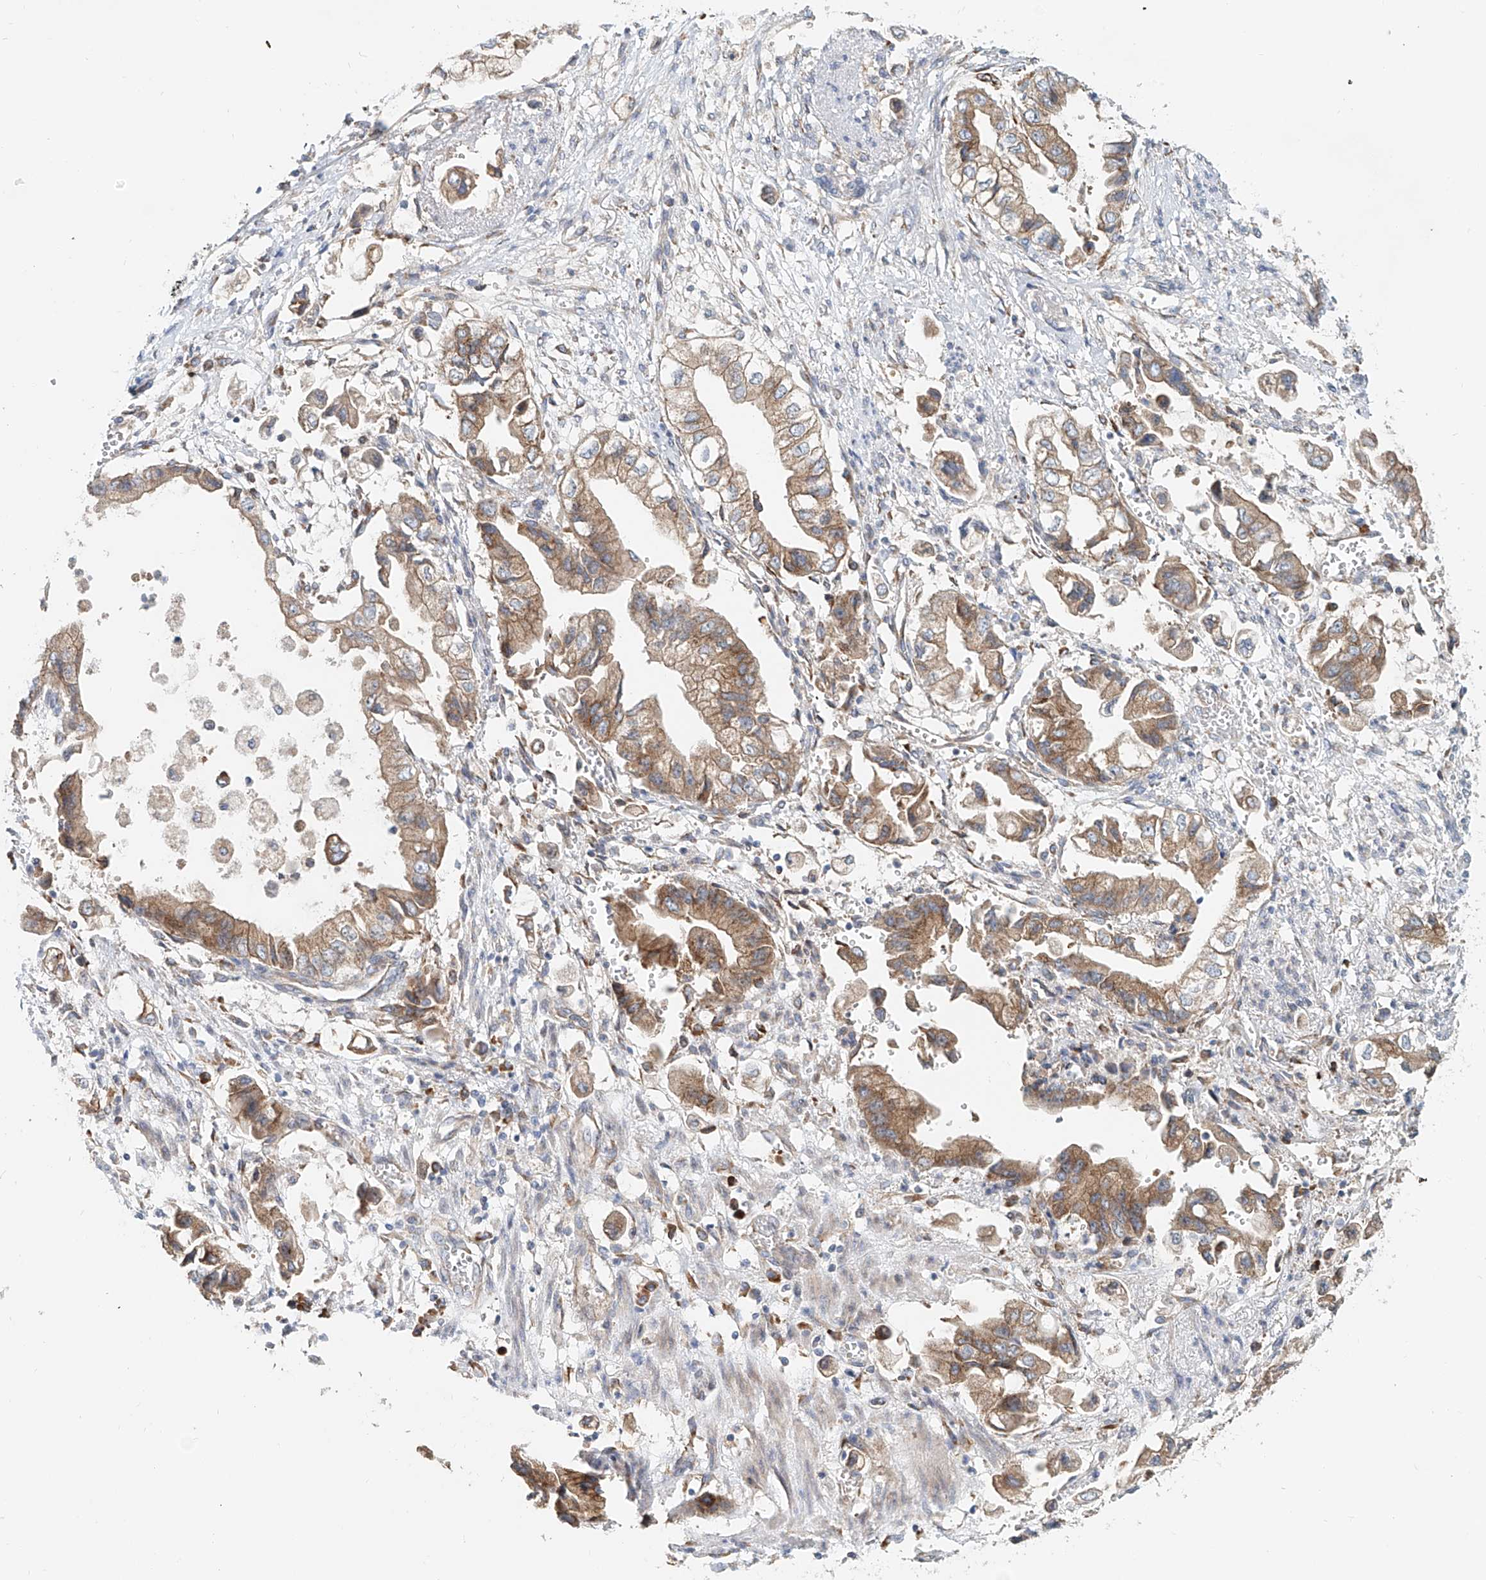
{"staining": {"intensity": "moderate", "quantity": ">75%", "location": "cytoplasmic/membranous"}, "tissue": "stomach cancer", "cell_type": "Tumor cells", "image_type": "cancer", "snomed": [{"axis": "morphology", "description": "Adenocarcinoma, NOS"}, {"axis": "topography", "description": "Stomach"}], "caption": "A high-resolution micrograph shows IHC staining of stomach adenocarcinoma, which shows moderate cytoplasmic/membranous staining in approximately >75% of tumor cells. The protein is stained brown, and the nuclei are stained in blue (DAB IHC with brightfield microscopy, high magnification).", "gene": "SNAP29", "patient": {"sex": "male", "age": 62}}